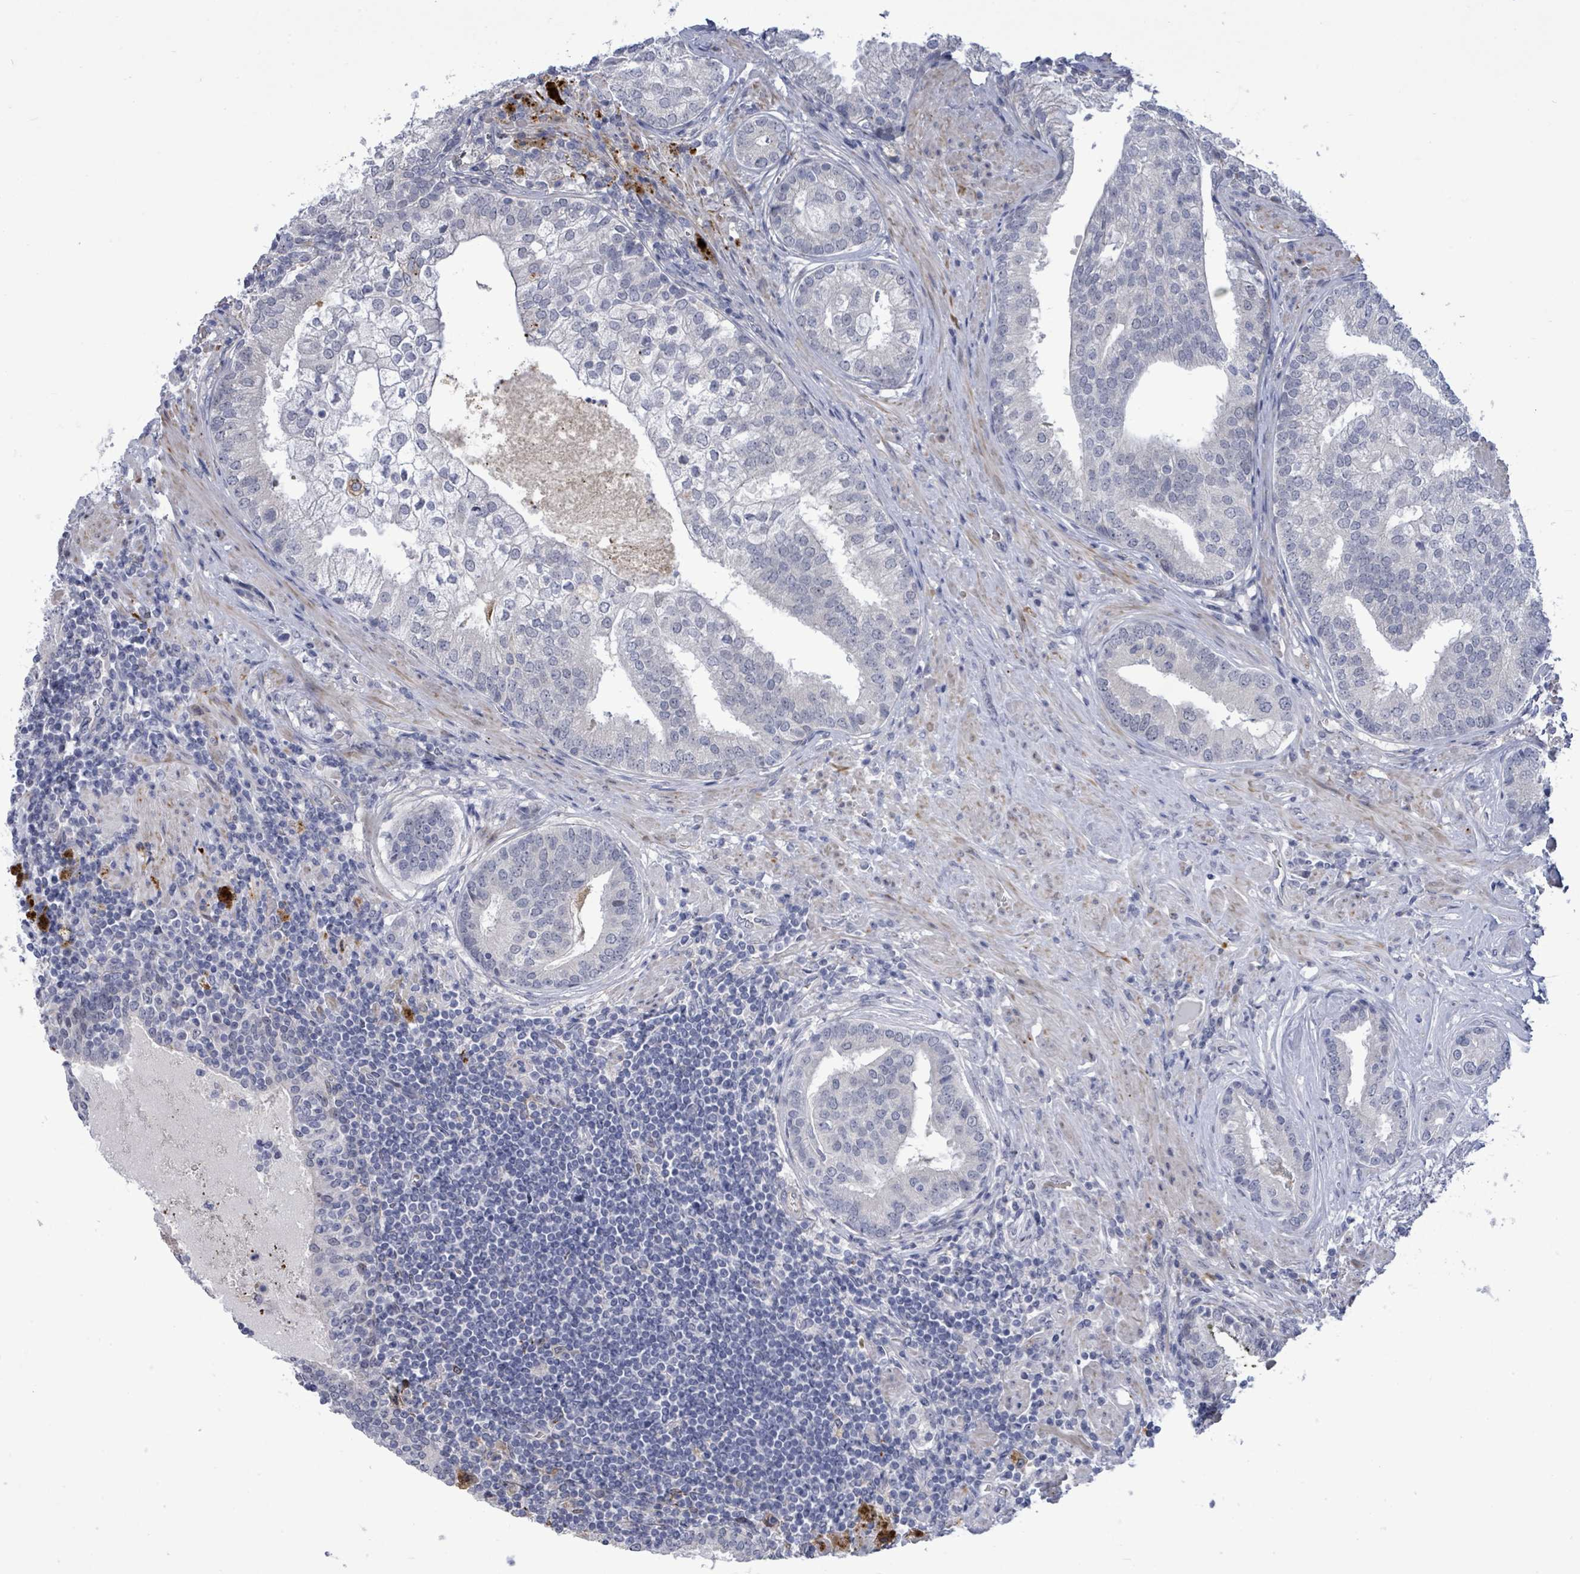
{"staining": {"intensity": "negative", "quantity": "none", "location": "none"}, "tissue": "prostate cancer", "cell_type": "Tumor cells", "image_type": "cancer", "snomed": [{"axis": "morphology", "description": "Adenocarcinoma, High grade"}, {"axis": "topography", "description": "Prostate"}], "caption": "Tumor cells are negative for protein expression in human prostate adenocarcinoma (high-grade).", "gene": "CT45A5", "patient": {"sex": "male", "age": 55}}